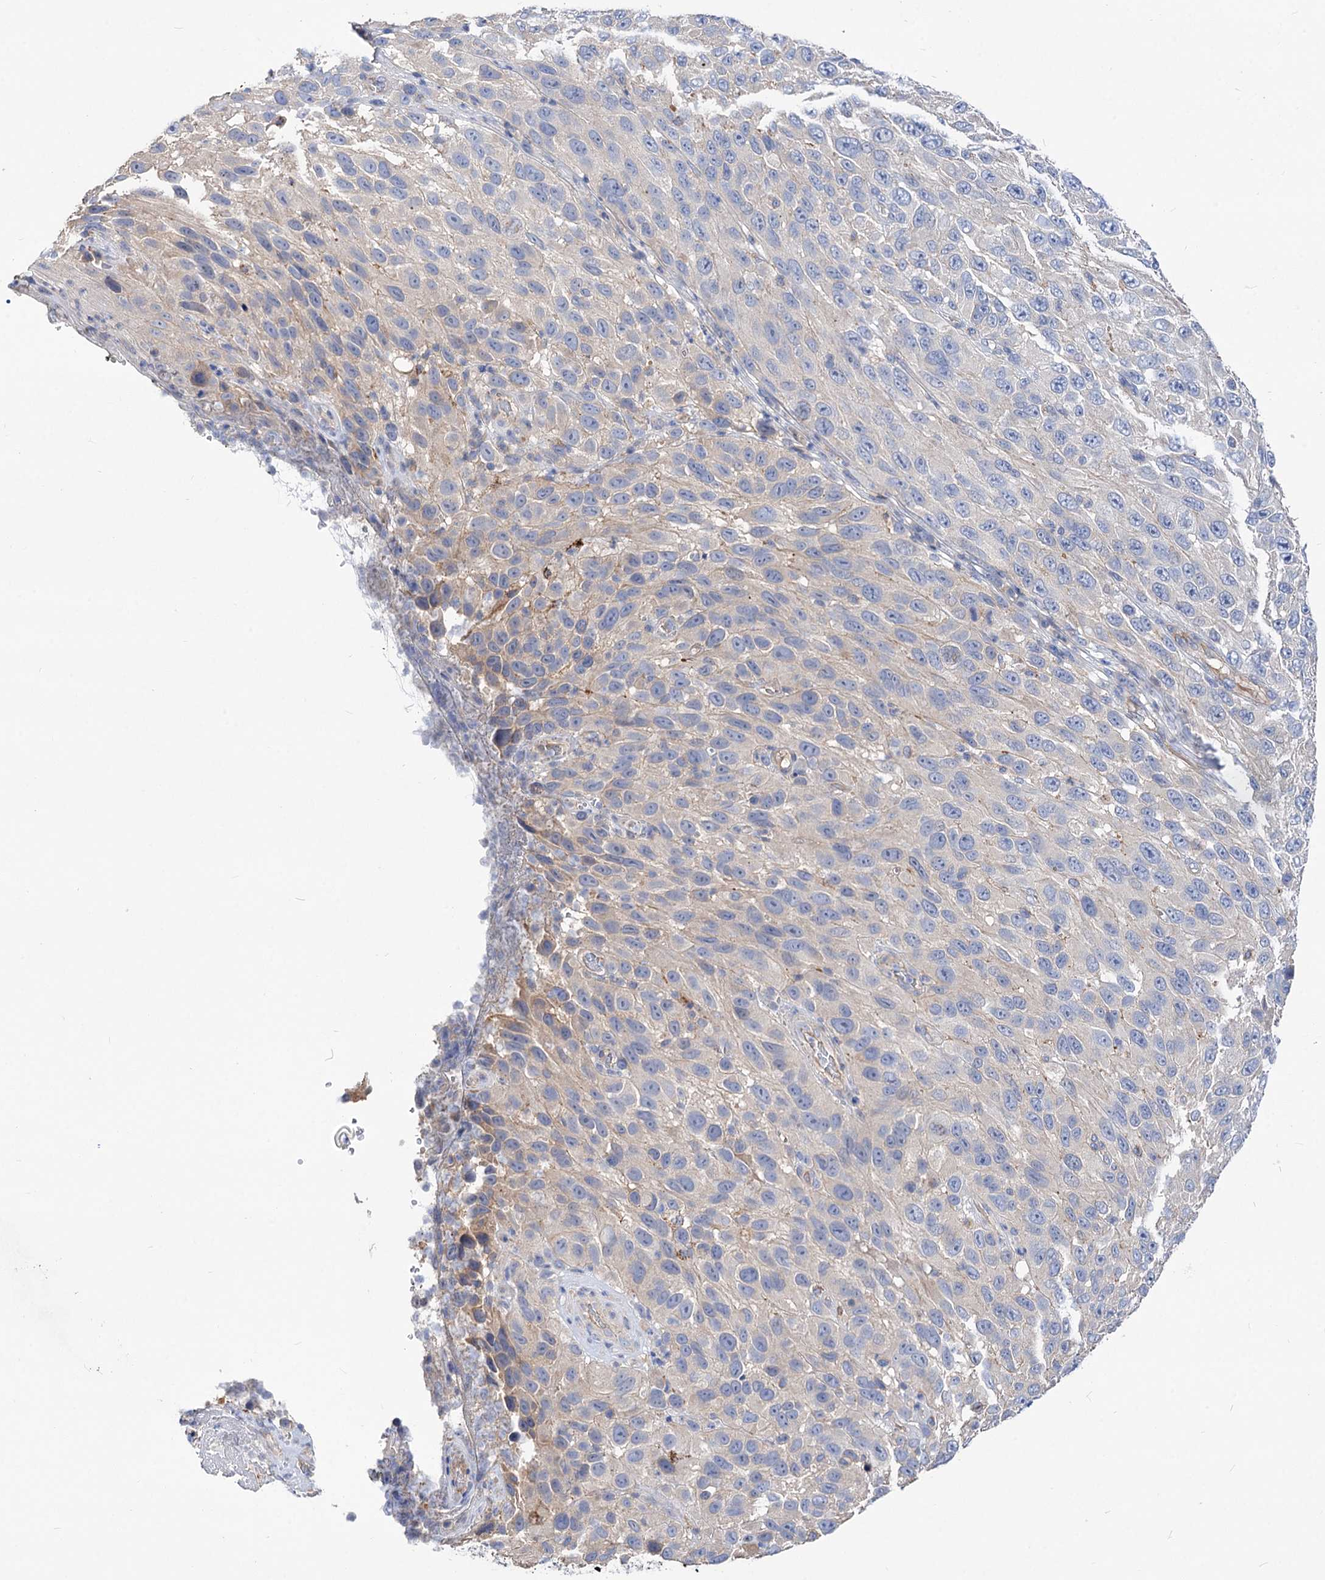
{"staining": {"intensity": "negative", "quantity": "none", "location": "none"}, "tissue": "melanoma", "cell_type": "Tumor cells", "image_type": "cancer", "snomed": [{"axis": "morphology", "description": "Malignant melanoma, NOS"}, {"axis": "topography", "description": "Skin"}], "caption": "A high-resolution micrograph shows immunohistochemistry (IHC) staining of malignant melanoma, which shows no significant staining in tumor cells.", "gene": "NUDCD2", "patient": {"sex": "female", "age": 96}}